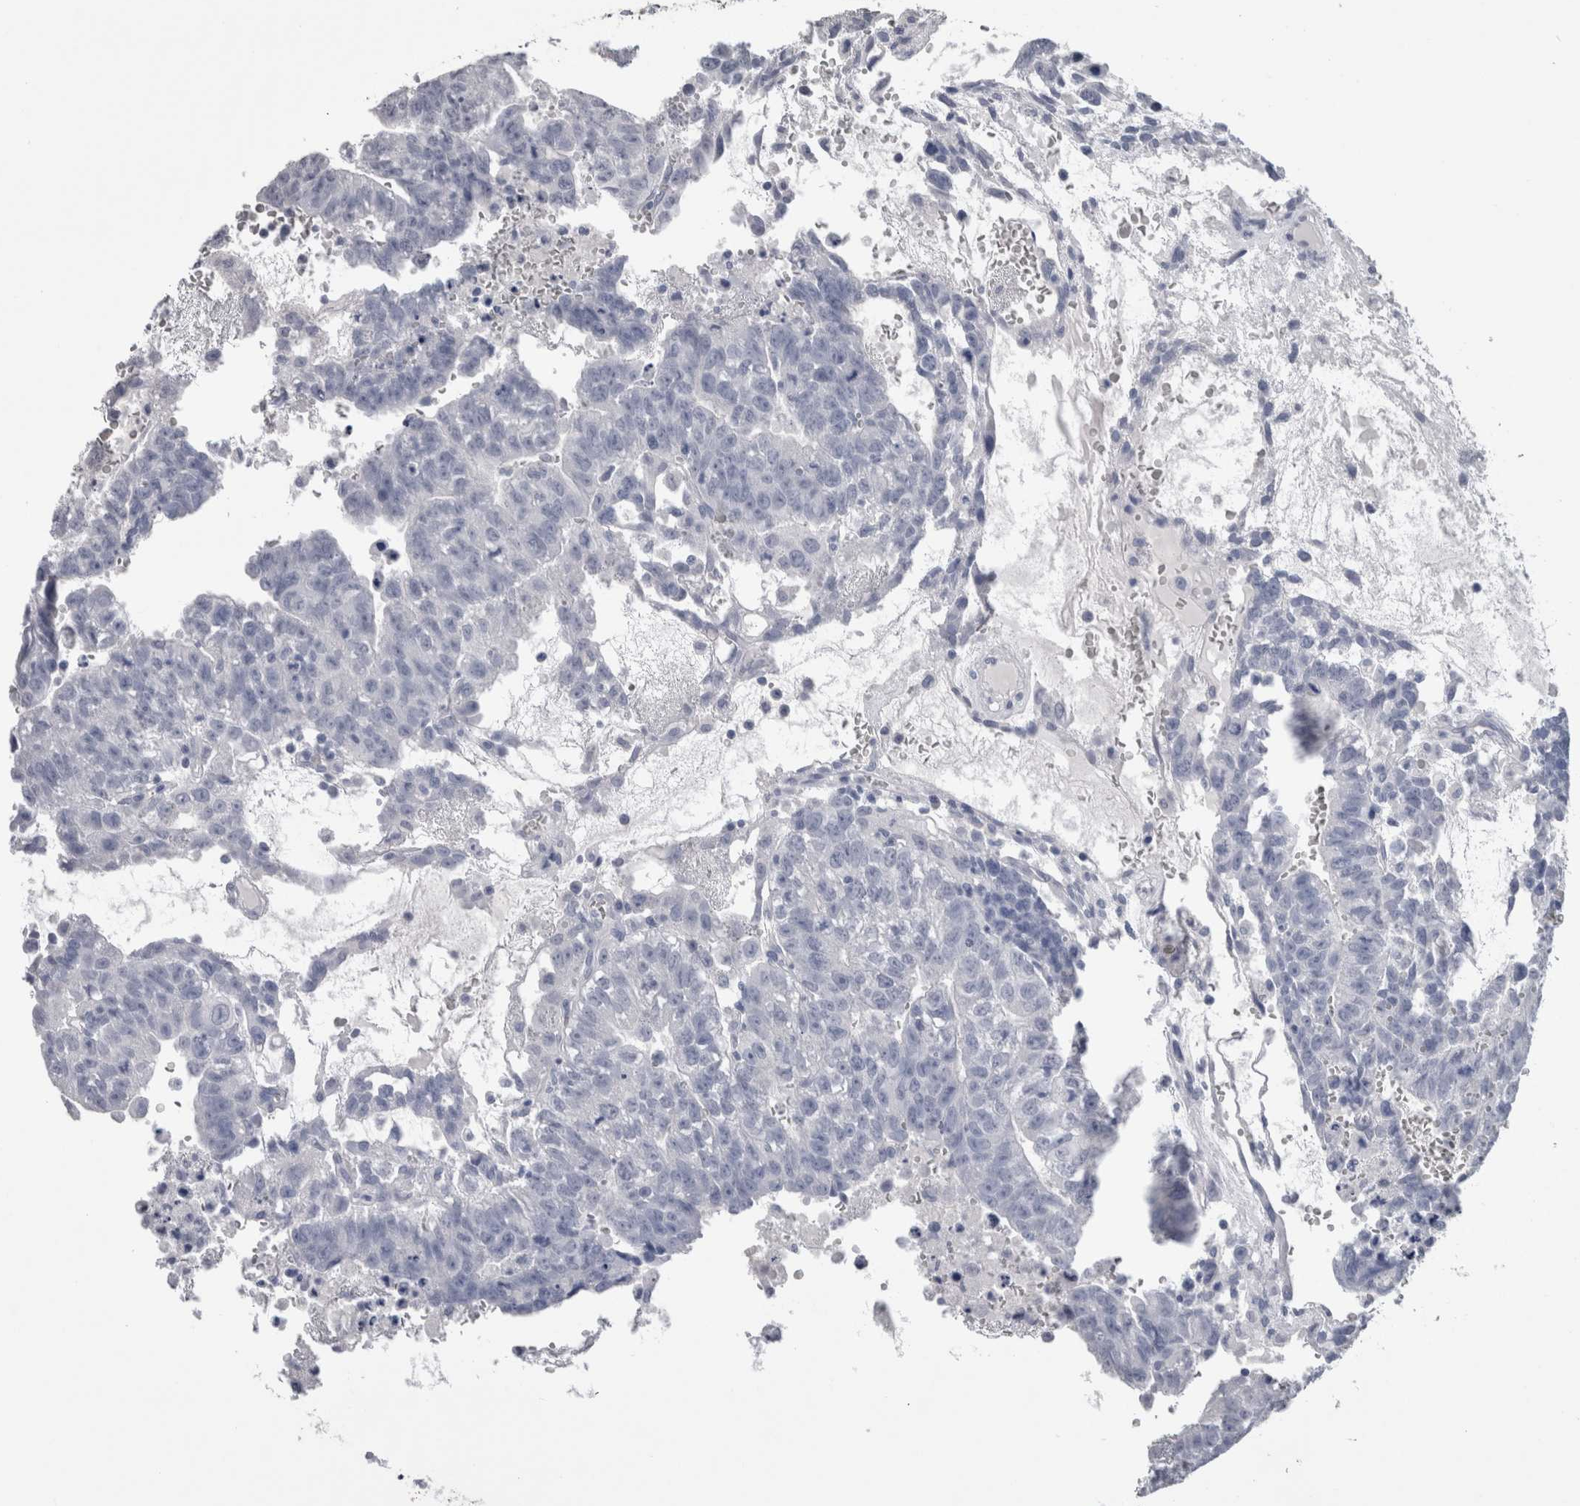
{"staining": {"intensity": "negative", "quantity": "none", "location": "none"}, "tissue": "testis cancer", "cell_type": "Tumor cells", "image_type": "cancer", "snomed": [{"axis": "morphology", "description": "Seminoma, NOS"}, {"axis": "morphology", "description": "Carcinoma, Embryonal, NOS"}, {"axis": "topography", "description": "Testis"}], "caption": "The image shows no staining of tumor cells in testis cancer. Nuclei are stained in blue.", "gene": "CA8", "patient": {"sex": "male", "age": 52}}